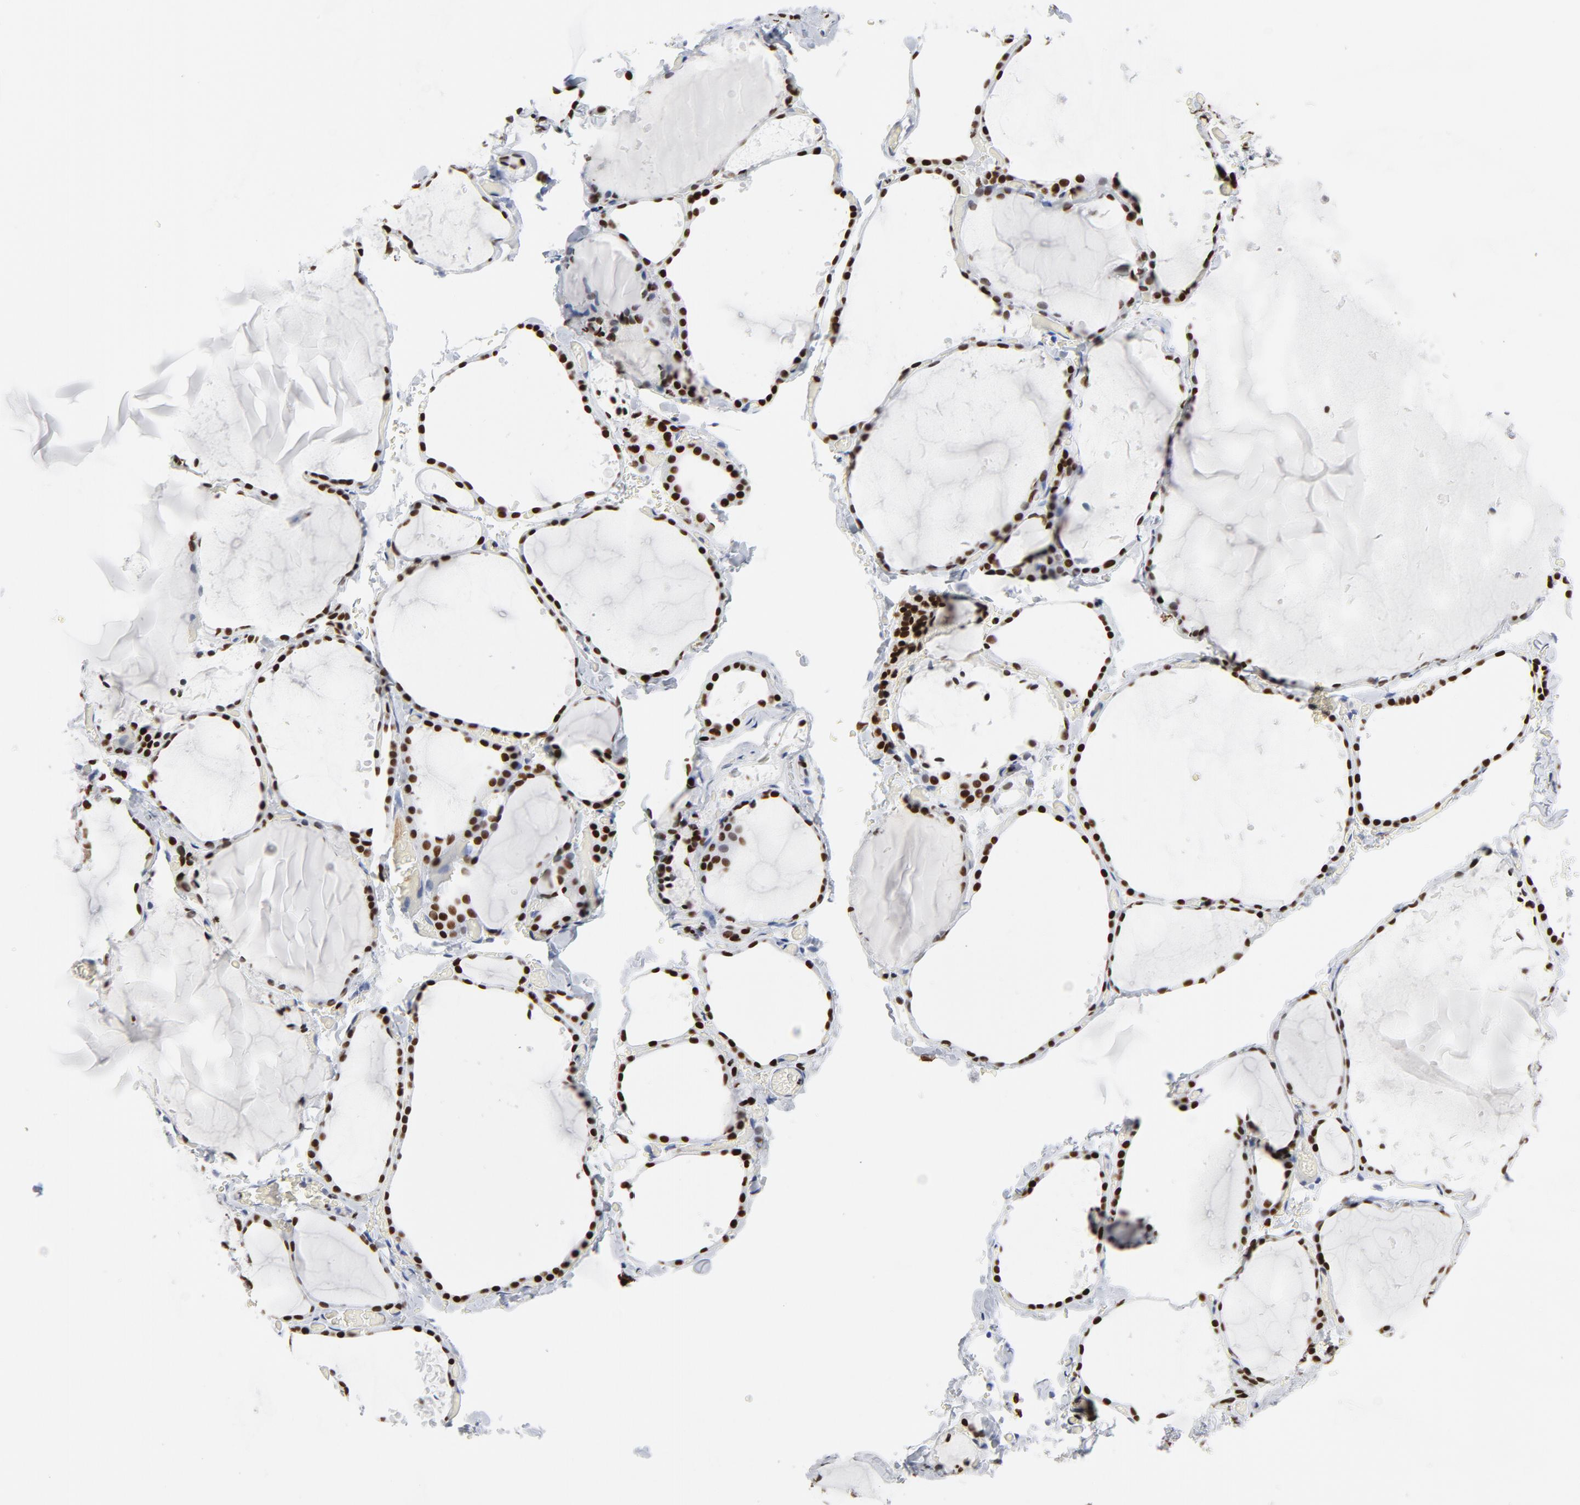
{"staining": {"intensity": "strong", "quantity": ">75%", "location": "nuclear"}, "tissue": "thyroid gland", "cell_type": "Glandular cells", "image_type": "normal", "snomed": [{"axis": "morphology", "description": "Normal tissue, NOS"}, {"axis": "topography", "description": "Thyroid gland"}], "caption": "About >75% of glandular cells in unremarkable thyroid gland reveal strong nuclear protein expression as visualized by brown immunohistochemical staining.", "gene": "SMARCC2", "patient": {"sex": "female", "age": 22}}